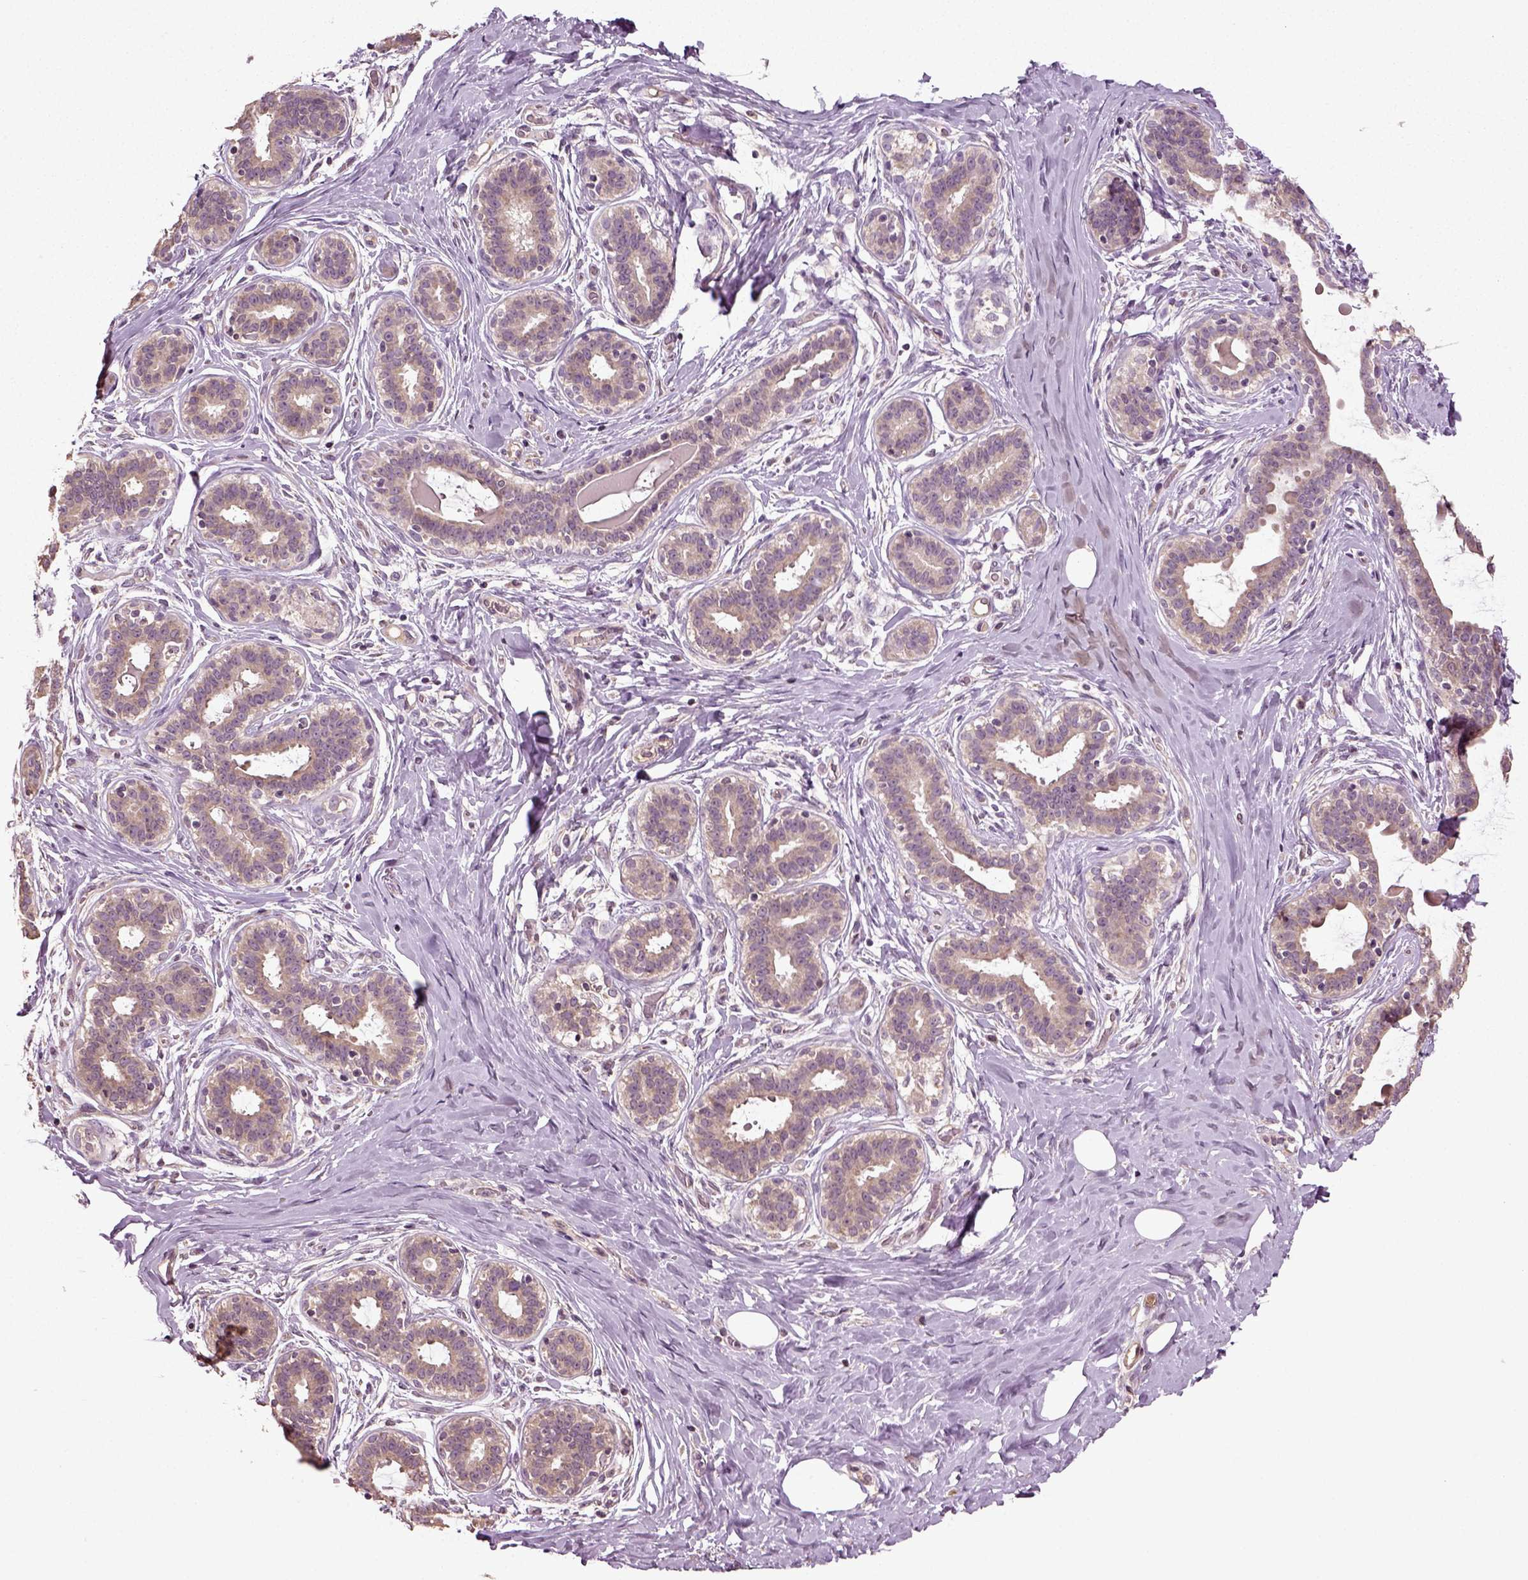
{"staining": {"intensity": "weak", "quantity": "25%-75%", "location": "cytoplasmic/membranous"}, "tissue": "breast", "cell_type": "Glandular cells", "image_type": "normal", "snomed": [{"axis": "morphology", "description": "Normal tissue, NOS"}, {"axis": "topography", "description": "Skin"}, {"axis": "topography", "description": "Breast"}], "caption": "Immunohistochemistry staining of benign breast, which reveals low levels of weak cytoplasmic/membranous expression in about 25%-75% of glandular cells indicating weak cytoplasmic/membranous protein expression. The staining was performed using DAB (3,3'-diaminobenzidine) (brown) for protein detection and nuclei were counterstained in hematoxylin (blue).", "gene": "ERV3", "patient": {"sex": "female", "age": 43}}